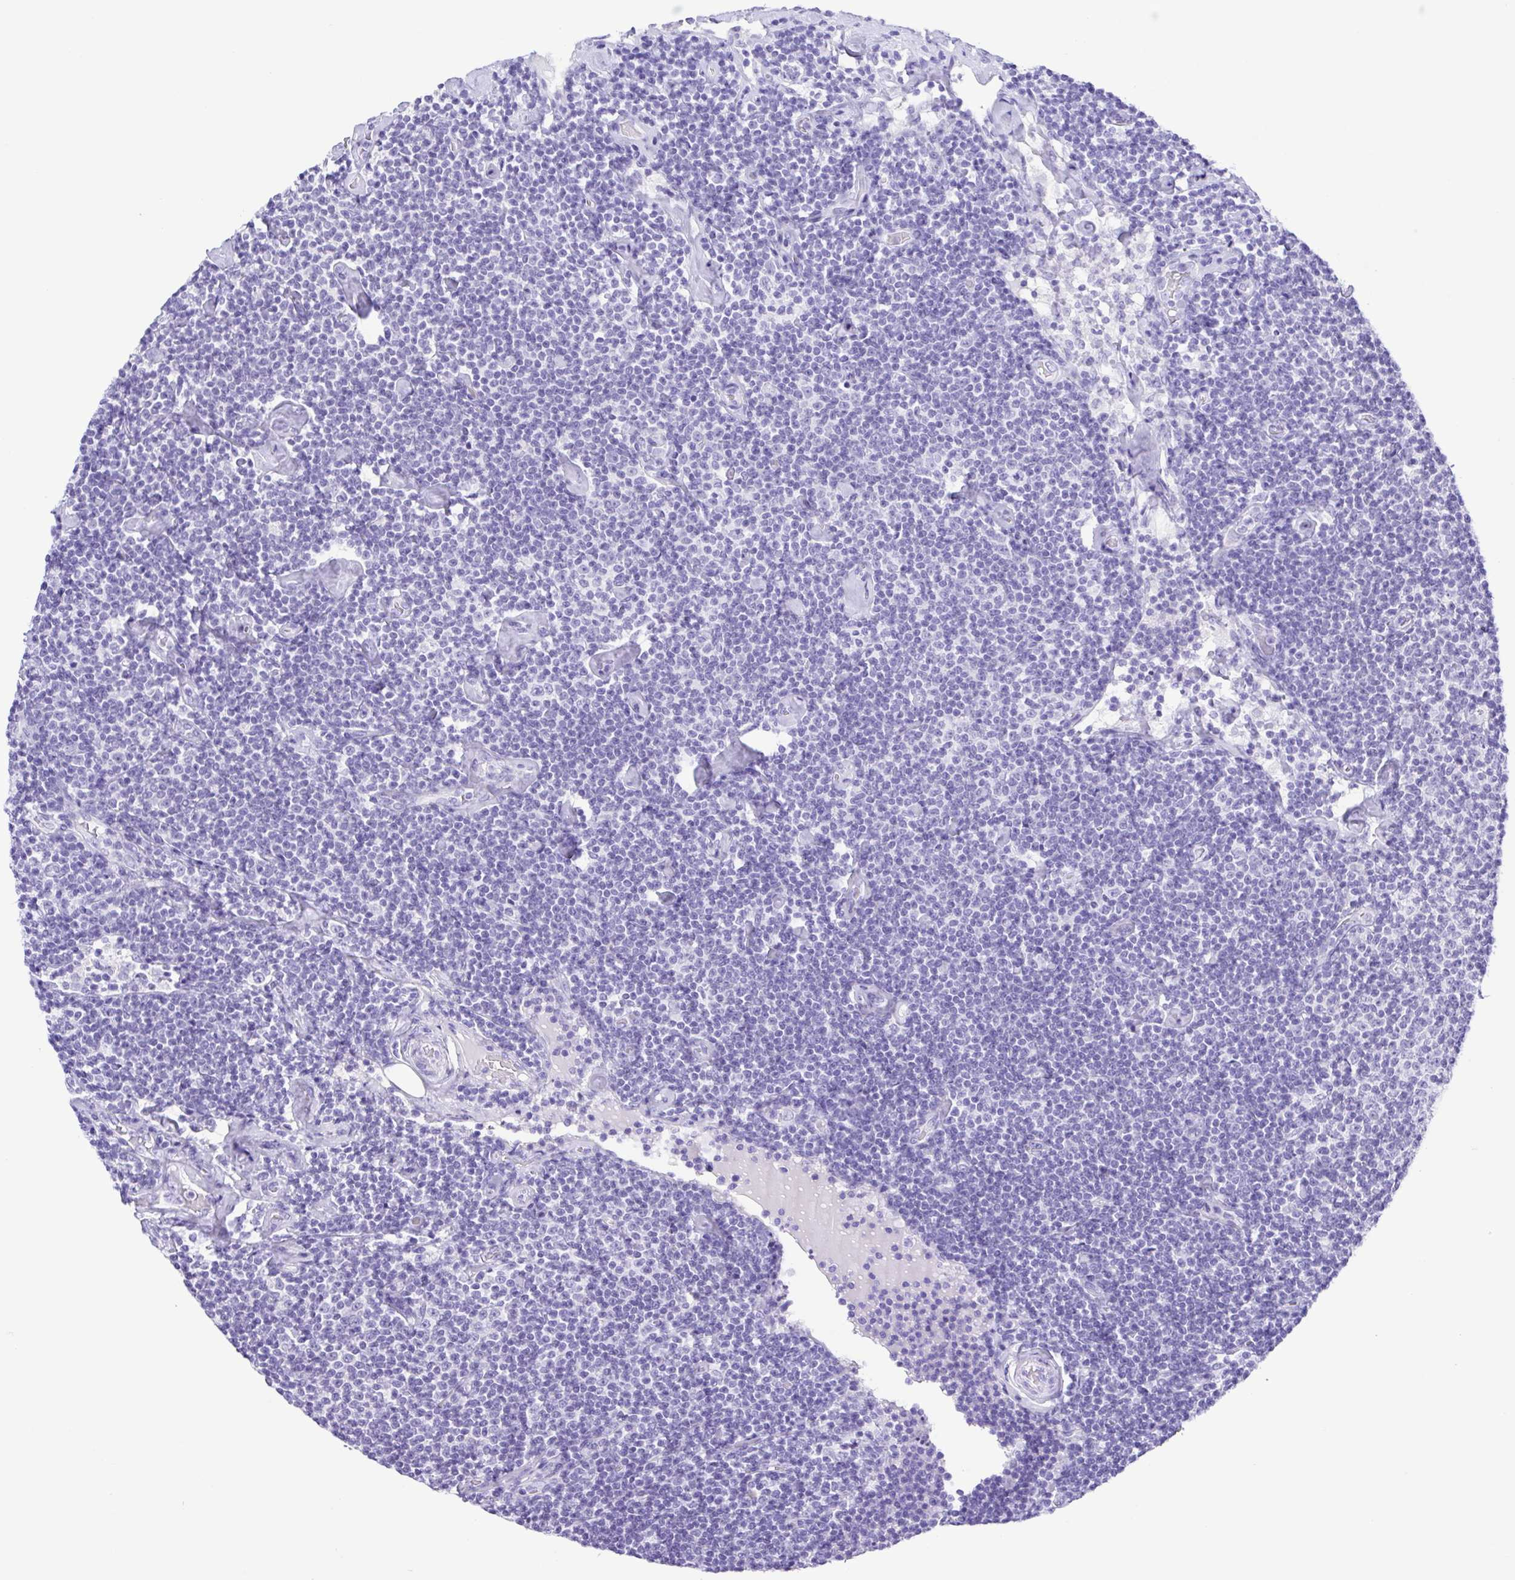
{"staining": {"intensity": "negative", "quantity": "none", "location": "none"}, "tissue": "lymphoma", "cell_type": "Tumor cells", "image_type": "cancer", "snomed": [{"axis": "morphology", "description": "Malignant lymphoma, non-Hodgkin's type, Low grade"}, {"axis": "topography", "description": "Lymph node"}], "caption": "Lymphoma was stained to show a protein in brown. There is no significant positivity in tumor cells. Brightfield microscopy of immunohistochemistry stained with DAB (brown) and hematoxylin (blue), captured at high magnification.", "gene": "OVGP1", "patient": {"sex": "male", "age": 81}}